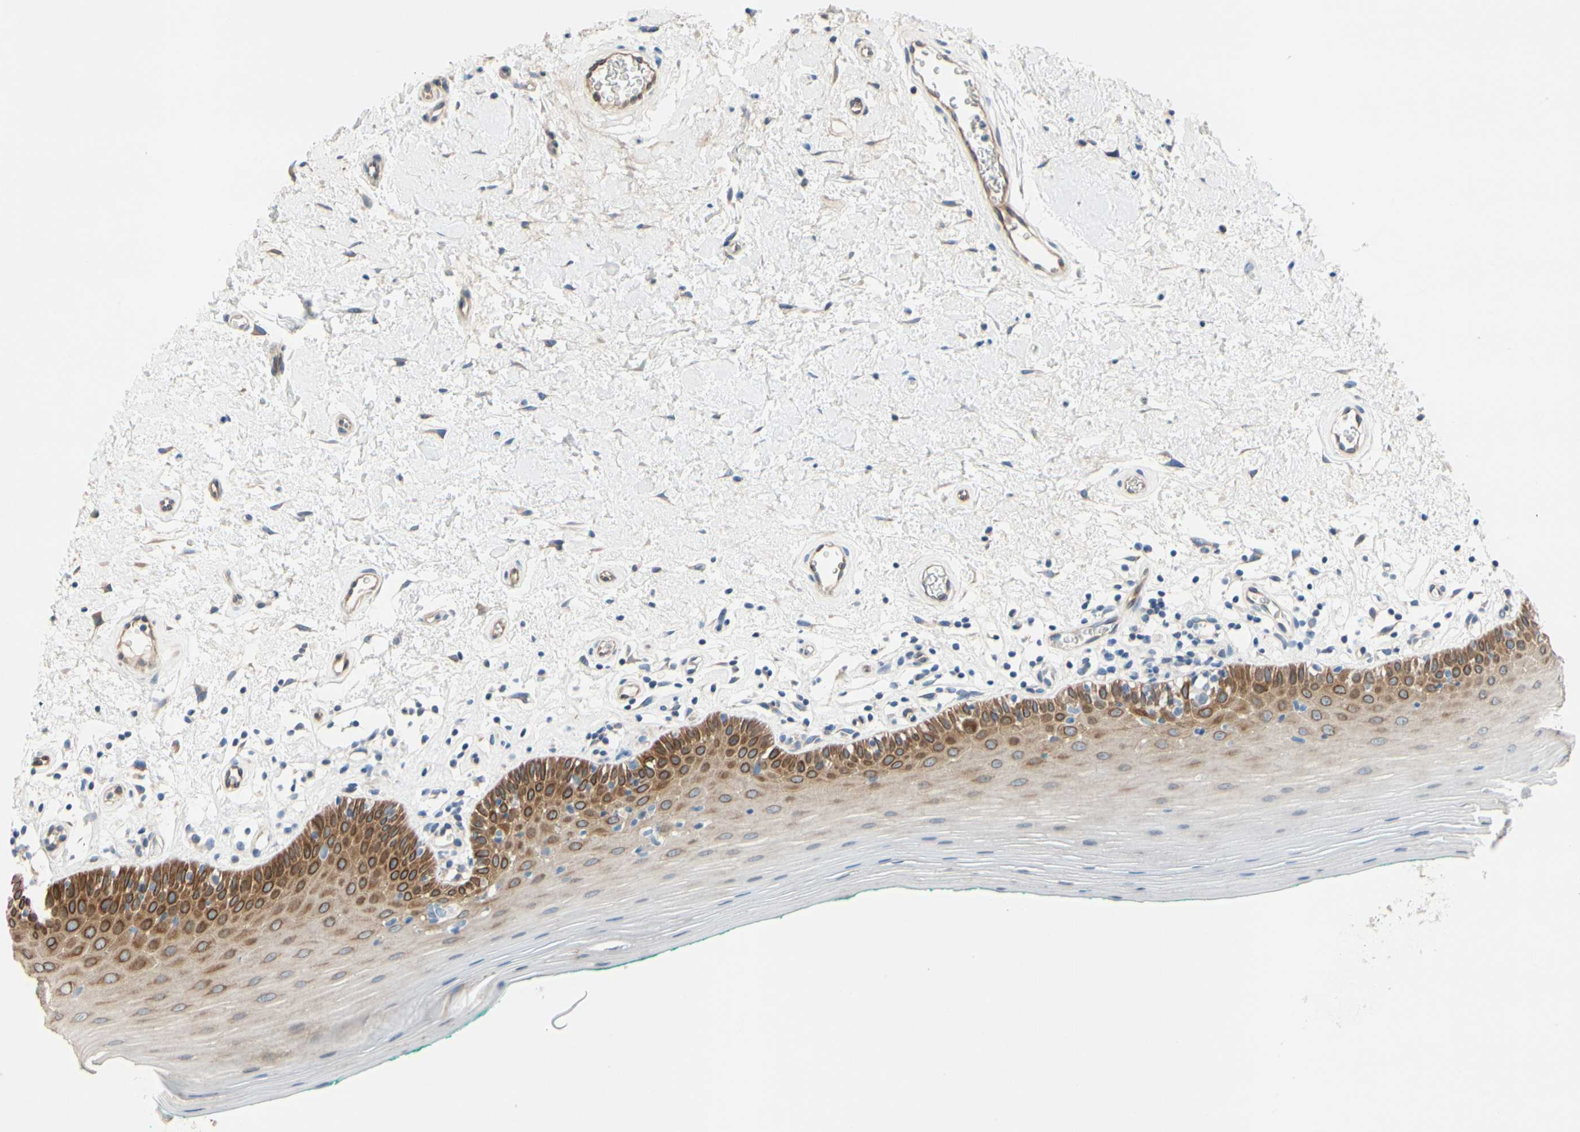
{"staining": {"intensity": "moderate", "quantity": ">75%", "location": "cytoplasmic/membranous"}, "tissue": "oral mucosa", "cell_type": "Squamous epithelial cells", "image_type": "normal", "snomed": [{"axis": "morphology", "description": "Normal tissue, NOS"}, {"axis": "topography", "description": "Skeletal muscle"}, {"axis": "topography", "description": "Oral tissue"}], "caption": "Oral mucosa stained with a brown dye displays moderate cytoplasmic/membranous positive expression in approximately >75% of squamous epithelial cells.", "gene": "PRXL2A", "patient": {"sex": "male", "age": 58}}